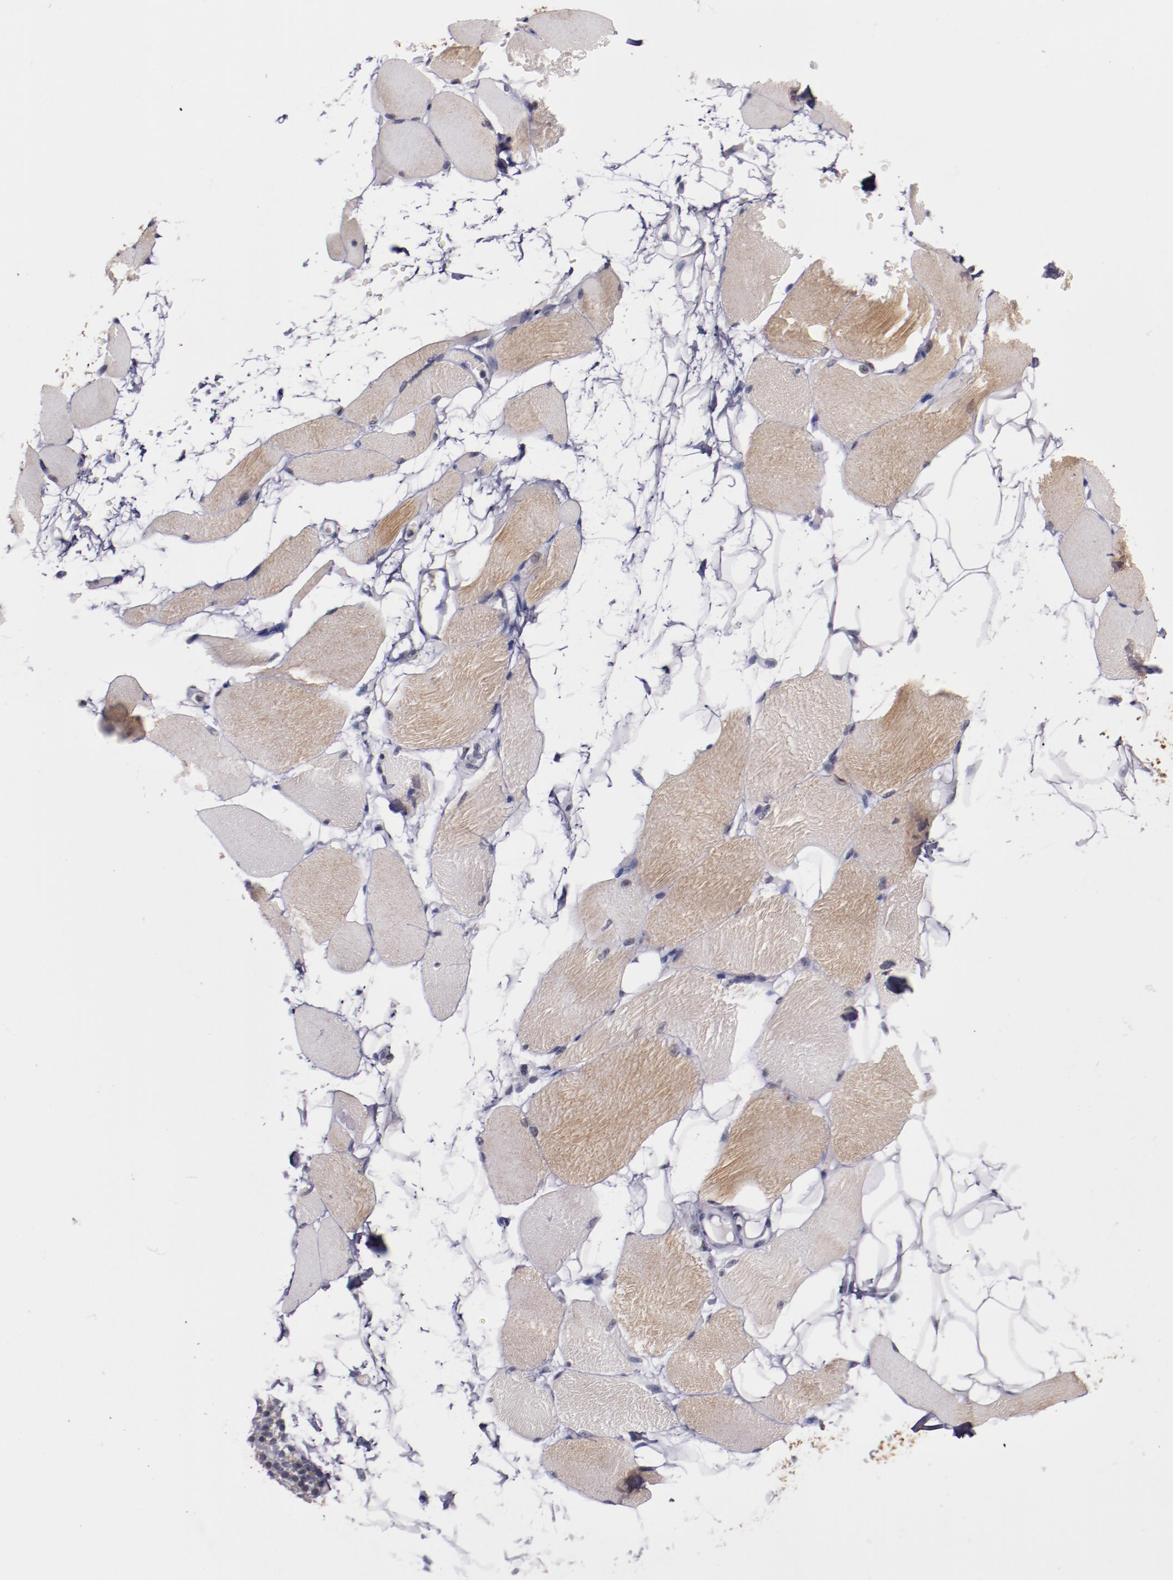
{"staining": {"intensity": "weak", "quantity": "<25%", "location": "cytoplasmic/membranous"}, "tissue": "skeletal muscle", "cell_type": "Myocytes", "image_type": "normal", "snomed": [{"axis": "morphology", "description": "Normal tissue, NOS"}, {"axis": "topography", "description": "Skeletal muscle"}, {"axis": "topography", "description": "Parathyroid gland"}], "caption": "Protein analysis of benign skeletal muscle demonstrates no significant staining in myocytes.", "gene": "SYP", "patient": {"sex": "female", "age": 37}}